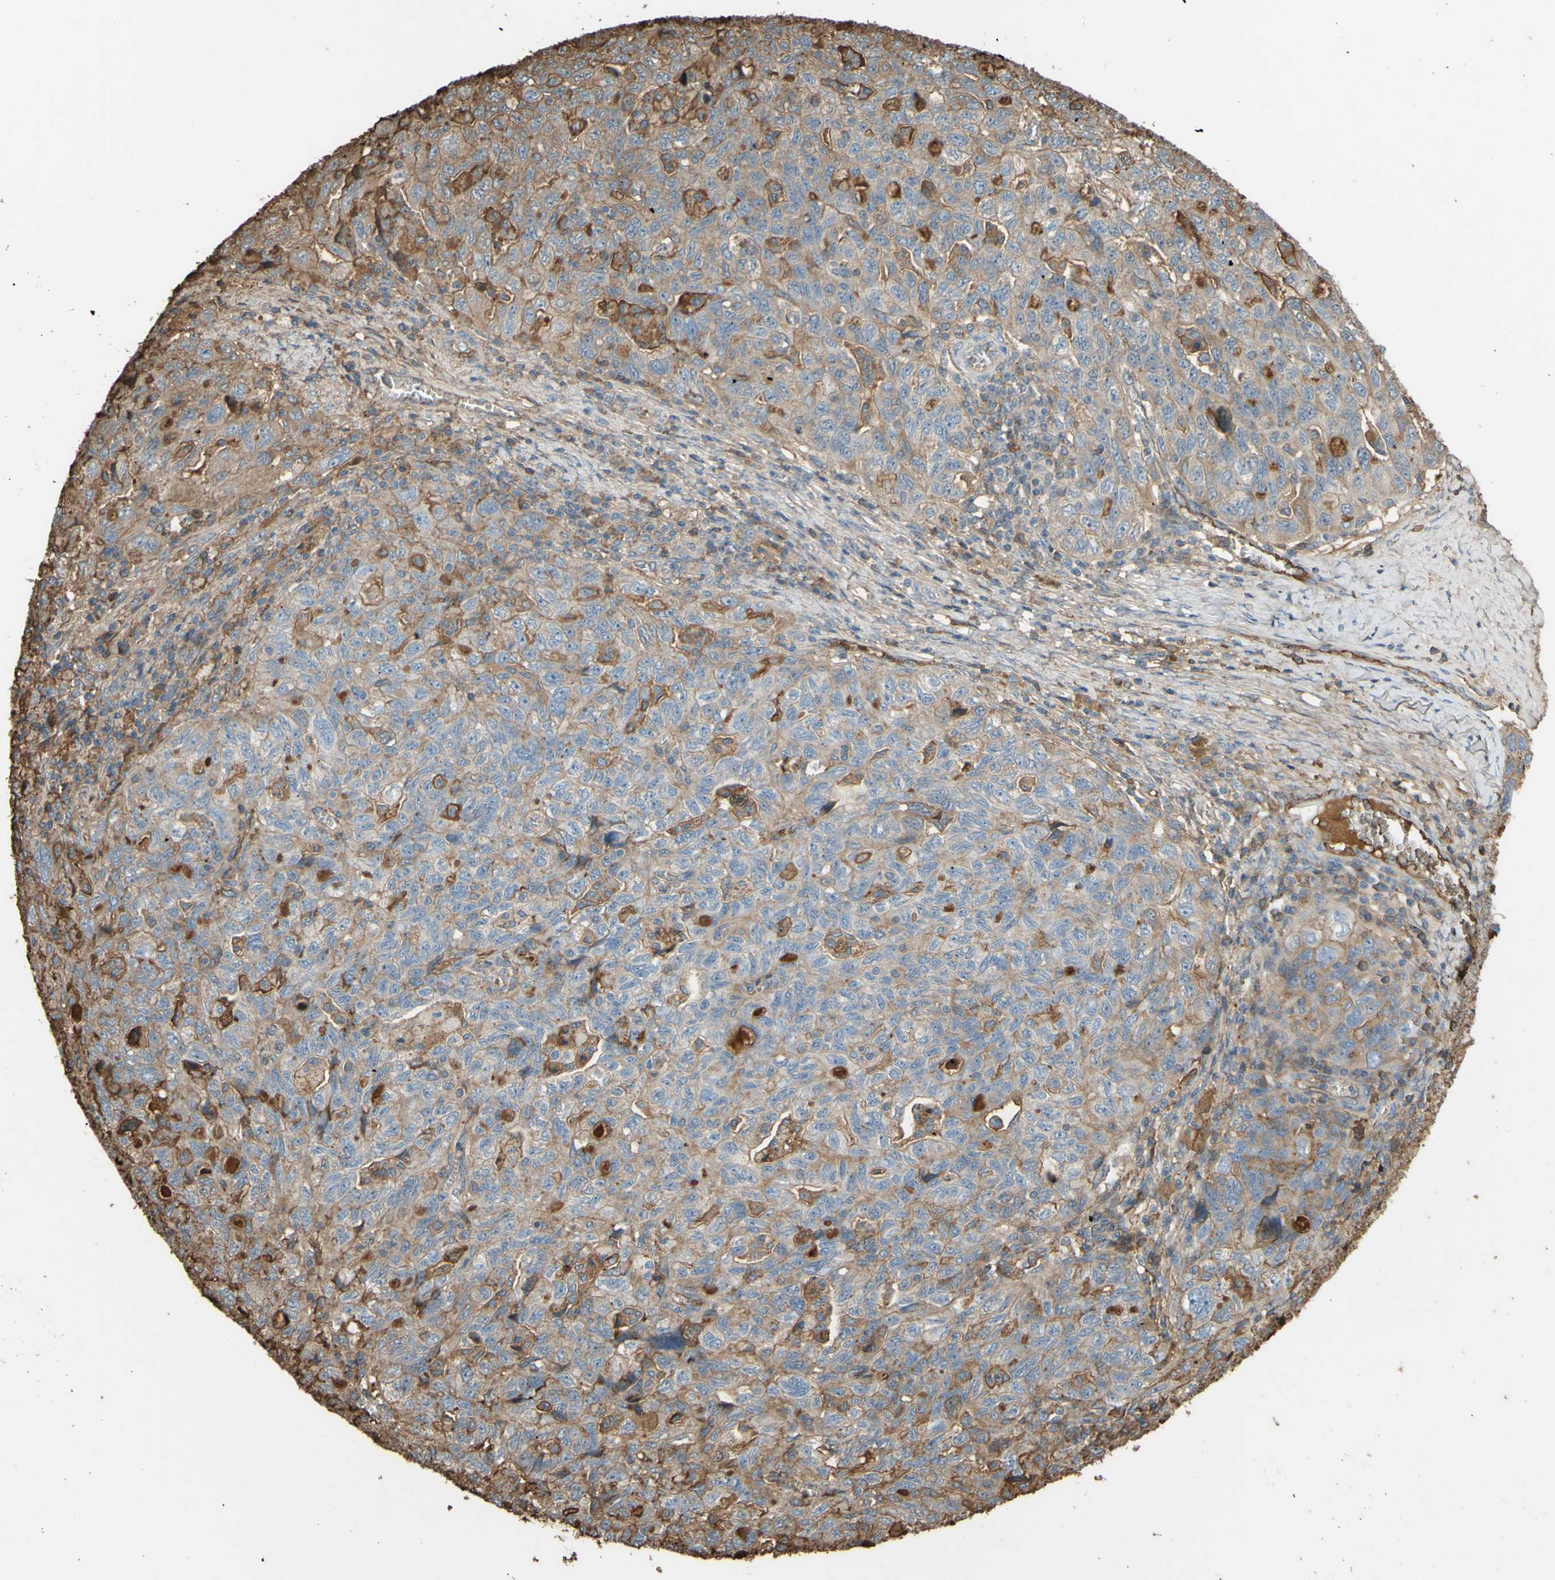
{"staining": {"intensity": "weak", "quantity": ">75%", "location": "cytoplasmic/membranous"}, "tissue": "ovarian cancer", "cell_type": "Tumor cells", "image_type": "cancer", "snomed": [{"axis": "morphology", "description": "Carcinoma, NOS"}, {"axis": "morphology", "description": "Cystadenocarcinoma, serous, NOS"}, {"axis": "topography", "description": "Ovary"}], "caption": "The histopathology image shows staining of ovarian cancer, revealing weak cytoplasmic/membranous protein staining (brown color) within tumor cells.", "gene": "PTGDS", "patient": {"sex": "female", "age": 69}}